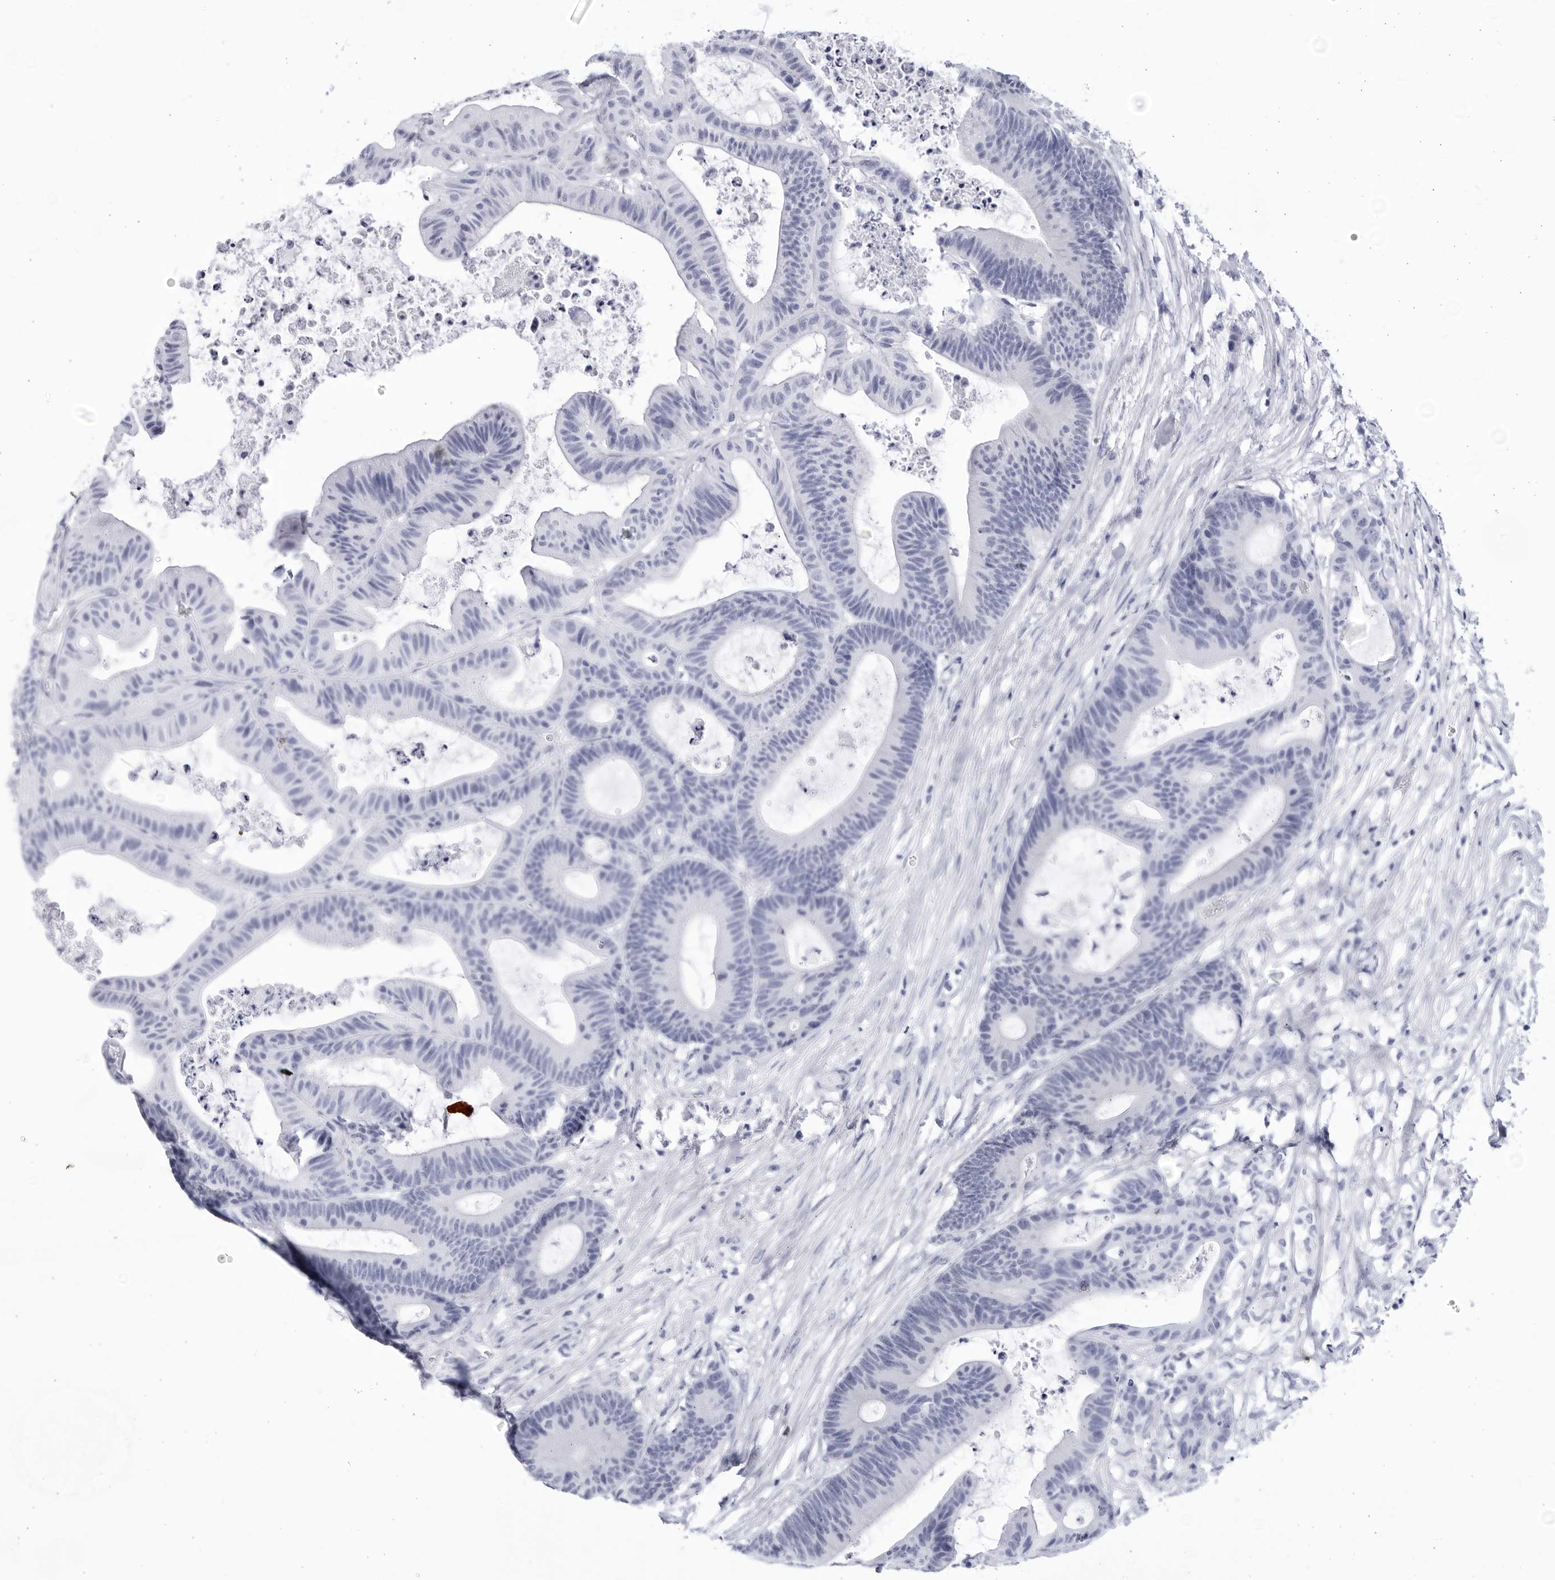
{"staining": {"intensity": "negative", "quantity": "none", "location": "none"}, "tissue": "colorectal cancer", "cell_type": "Tumor cells", "image_type": "cancer", "snomed": [{"axis": "morphology", "description": "Adenocarcinoma, NOS"}, {"axis": "topography", "description": "Colon"}], "caption": "A high-resolution photomicrograph shows immunohistochemistry (IHC) staining of colorectal cancer, which shows no significant staining in tumor cells. (Stains: DAB (3,3'-diaminobenzidine) immunohistochemistry with hematoxylin counter stain, Microscopy: brightfield microscopy at high magnification).", "gene": "CCDC181", "patient": {"sex": "female", "age": 84}}